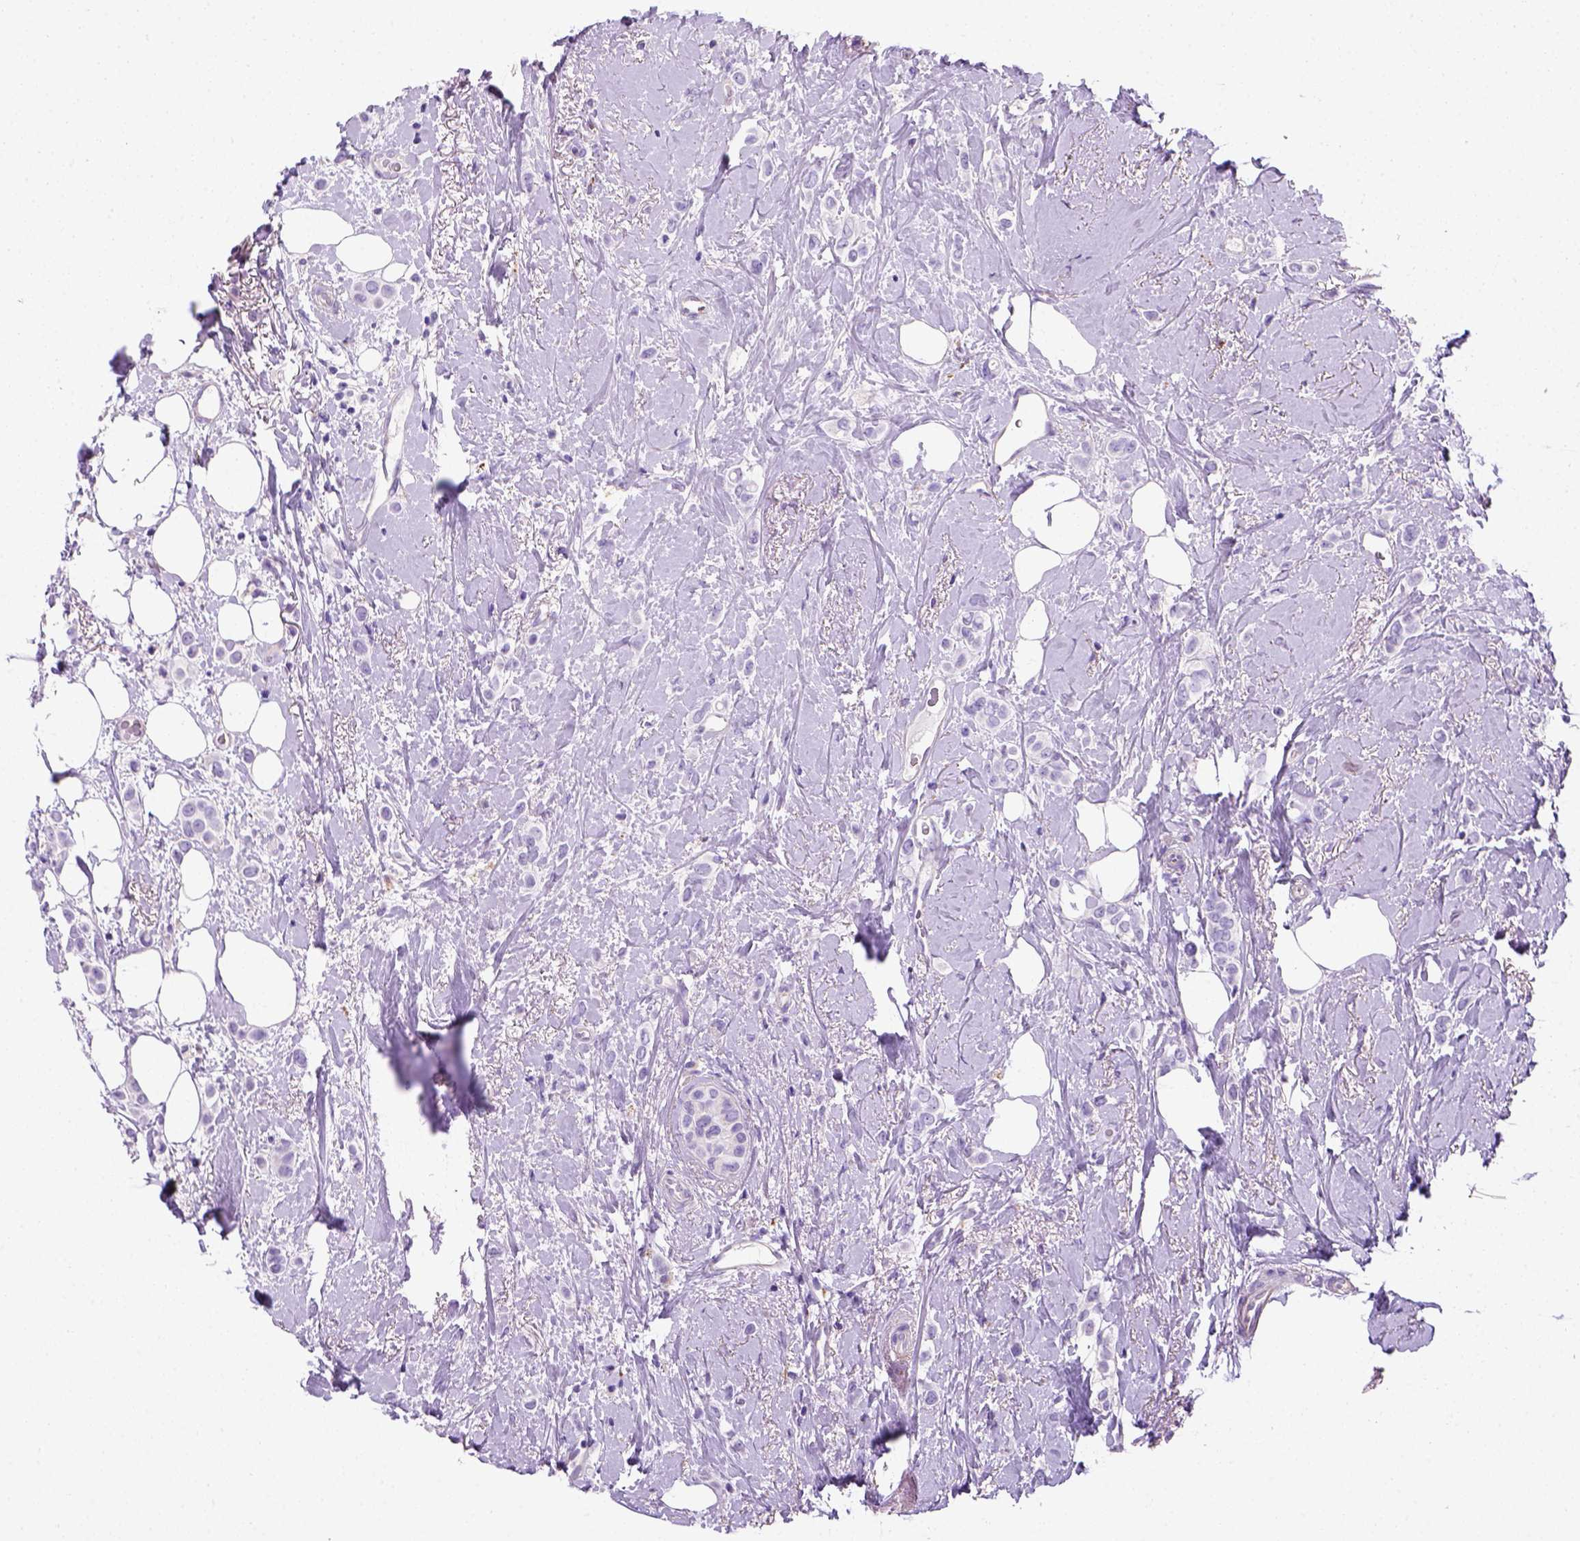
{"staining": {"intensity": "negative", "quantity": "none", "location": "none"}, "tissue": "breast cancer", "cell_type": "Tumor cells", "image_type": "cancer", "snomed": [{"axis": "morphology", "description": "Lobular carcinoma"}, {"axis": "topography", "description": "Breast"}], "caption": "Human lobular carcinoma (breast) stained for a protein using immunohistochemistry exhibits no positivity in tumor cells.", "gene": "ARHGEF33", "patient": {"sex": "female", "age": 66}}